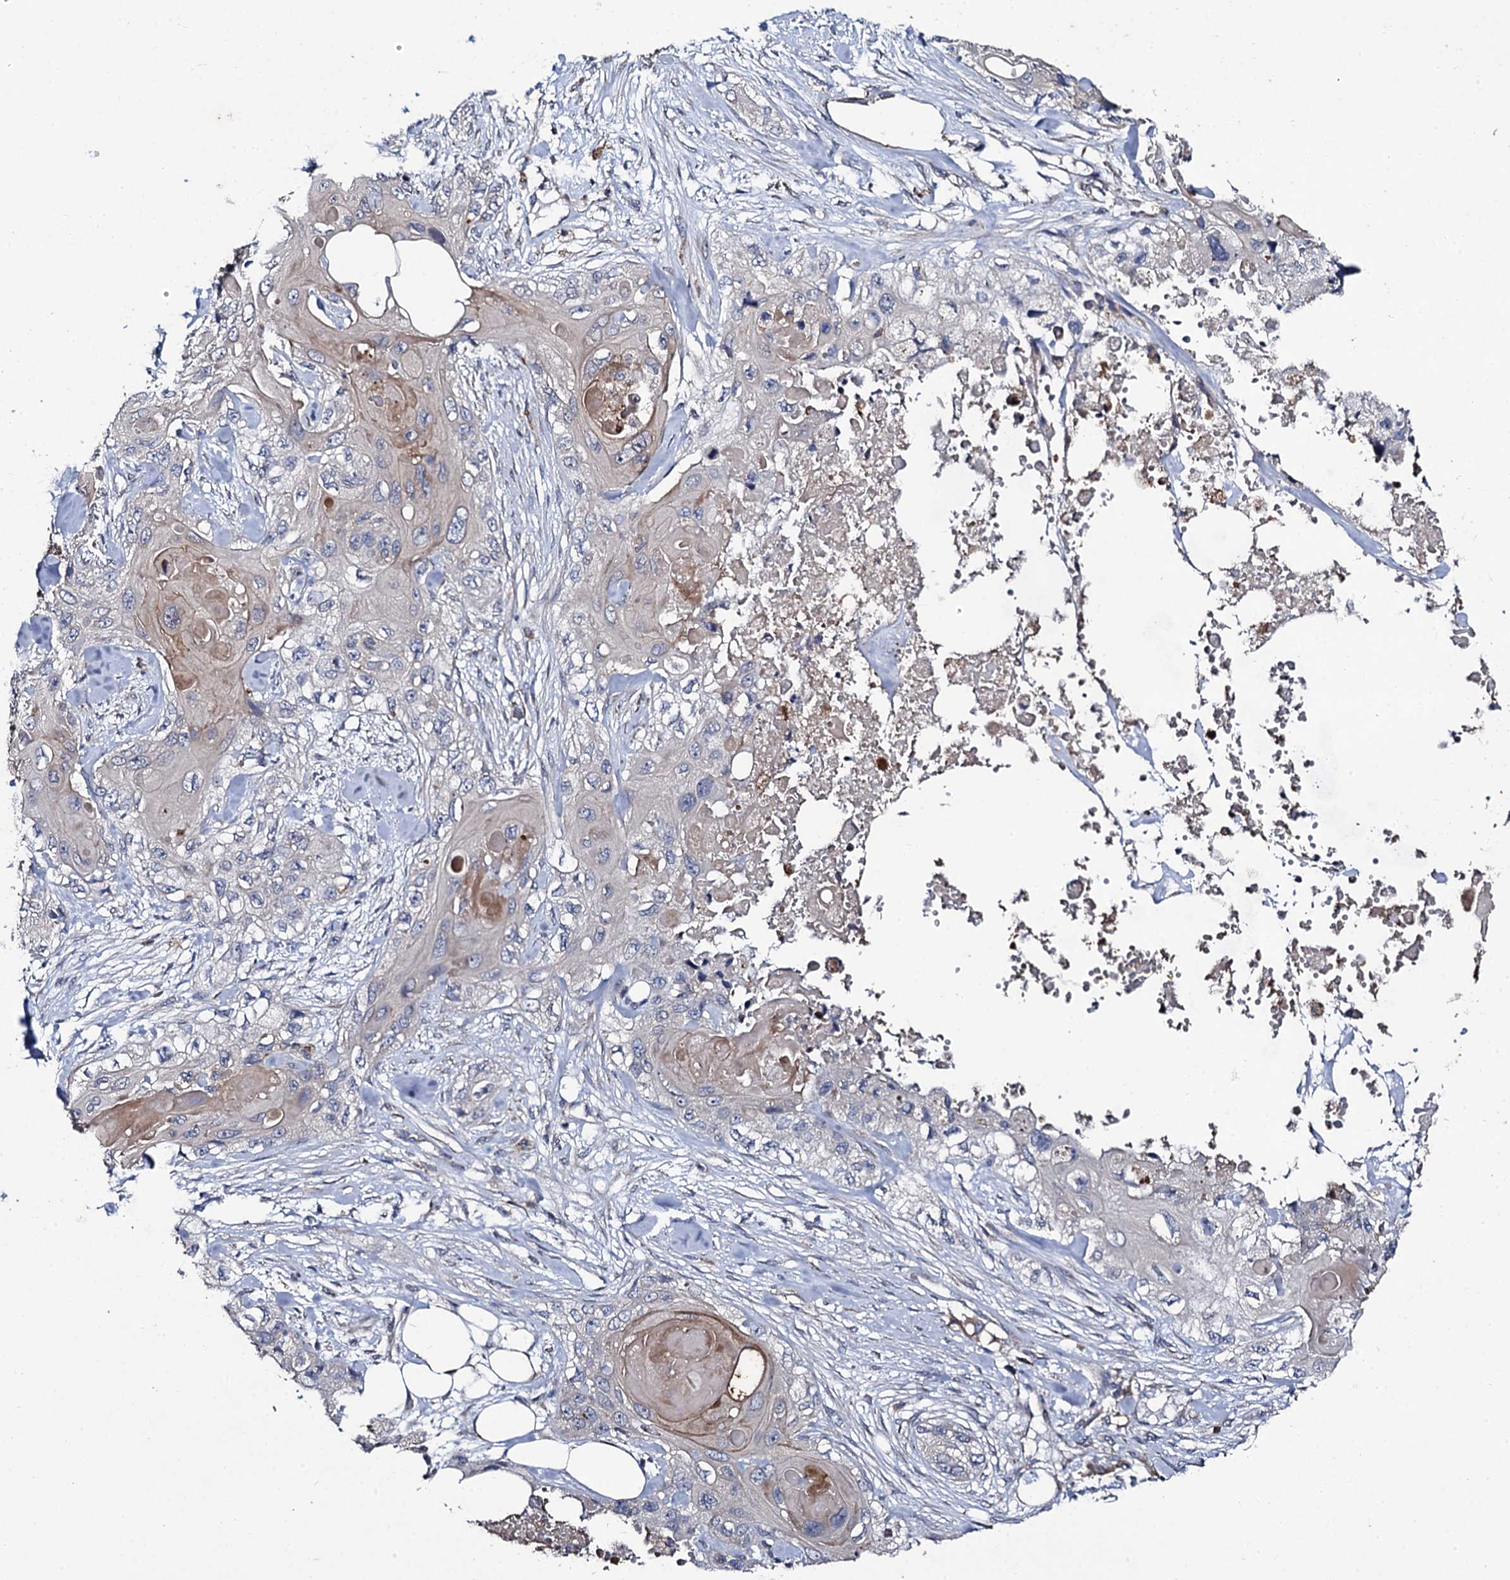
{"staining": {"intensity": "weak", "quantity": "<25%", "location": "cytoplasmic/membranous"}, "tissue": "skin cancer", "cell_type": "Tumor cells", "image_type": "cancer", "snomed": [{"axis": "morphology", "description": "Normal tissue, NOS"}, {"axis": "morphology", "description": "Squamous cell carcinoma, NOS"}, {"axis": "topography", "description": "Skin"}], "caption": "DAB immunohistochemical staining of human skin squamous cell carcinoma displays no significant staining in tumor cells.", "gene": "LRRC28", "patient": {"sex": "male", "age": 72}}